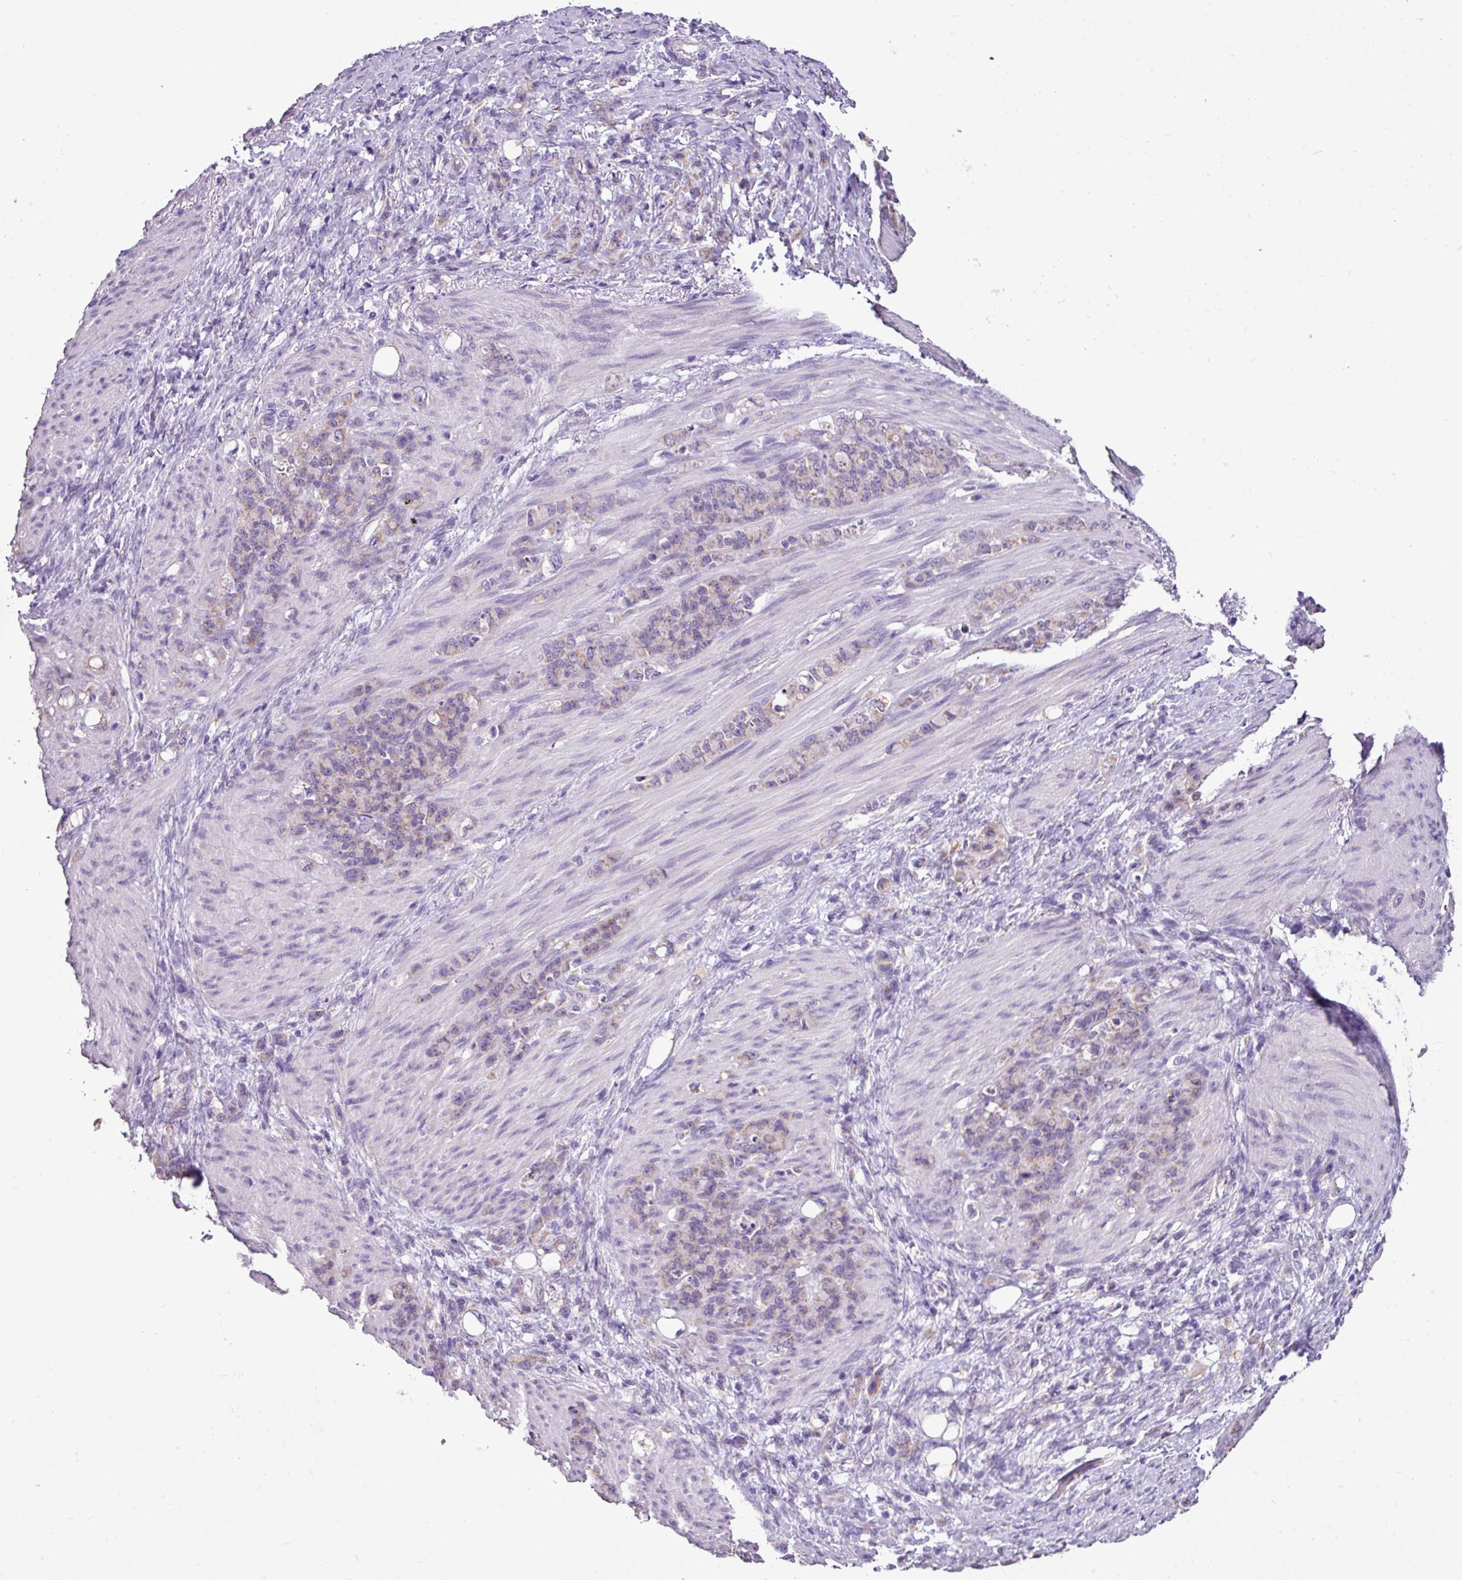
{"staining": {"intensity": "weak", "quantity": "25%-75%", "location": "cytoplasmic/membranous"}, "tissue": "stomach cancer", "cell_type": "Tumor cells", "image_type": "cancer", "snomed": [{"axis": "morphology", "description": "Adenocarcinoma, NOS"}, {"axis": "topography", "description": "Stomach"}], "caption": "Approximately 25%-75% of tumor cells in human adenocarcinoma (stomach) reveal weak cytoplasmic/membranous protein expression as visualized by brown immunohistochemical staining.", "gene": "ALDH2", "patient": {"sex": "female", "age": 79}}